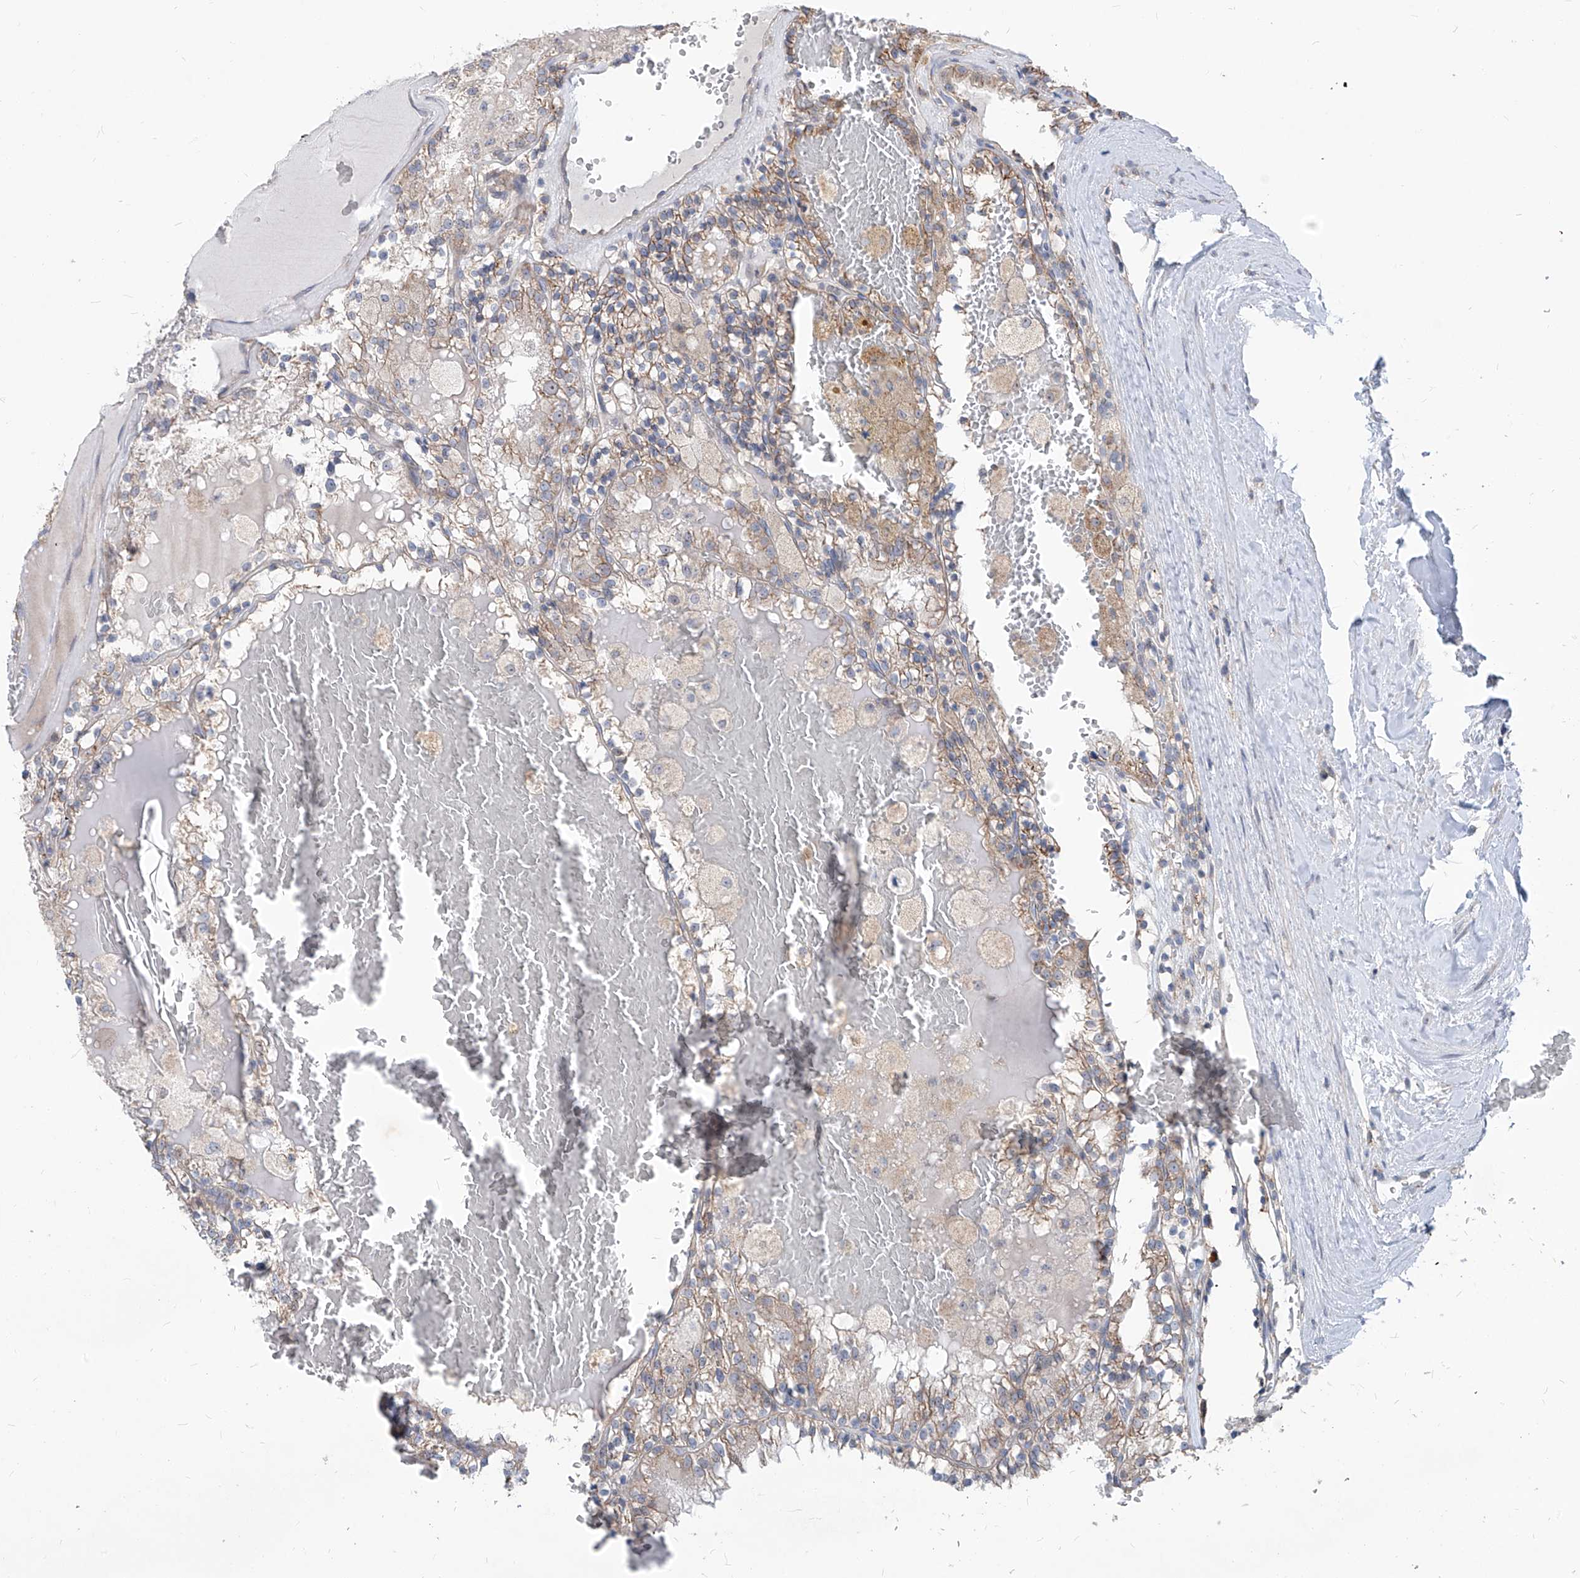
{"staining": {"intensity": "weak", "quantity": ">75%", "location": "cytoplasmic/membranous"}, "tissue": "renal cancer", "cell_type": "Tumor cells", "image_type": "cancer", "snomed": [{"axis": "morphology", "description": "Adenocarcinoma, NOS"}, {"axis": "topography", "description": "Kidney"}], "caption": "Immunohistochemical staining of human adenocarcinoma (renal) shows low levels of weak cytoplasmic/membranous expression in approximately >75% of tumor cells. (DAB (3,3'-diaminobenzidine) IHC, brown staining for protein, blue staining for nuclei).", "gene": "AGPS", "patient": {"sex": "female", "age": 56}}